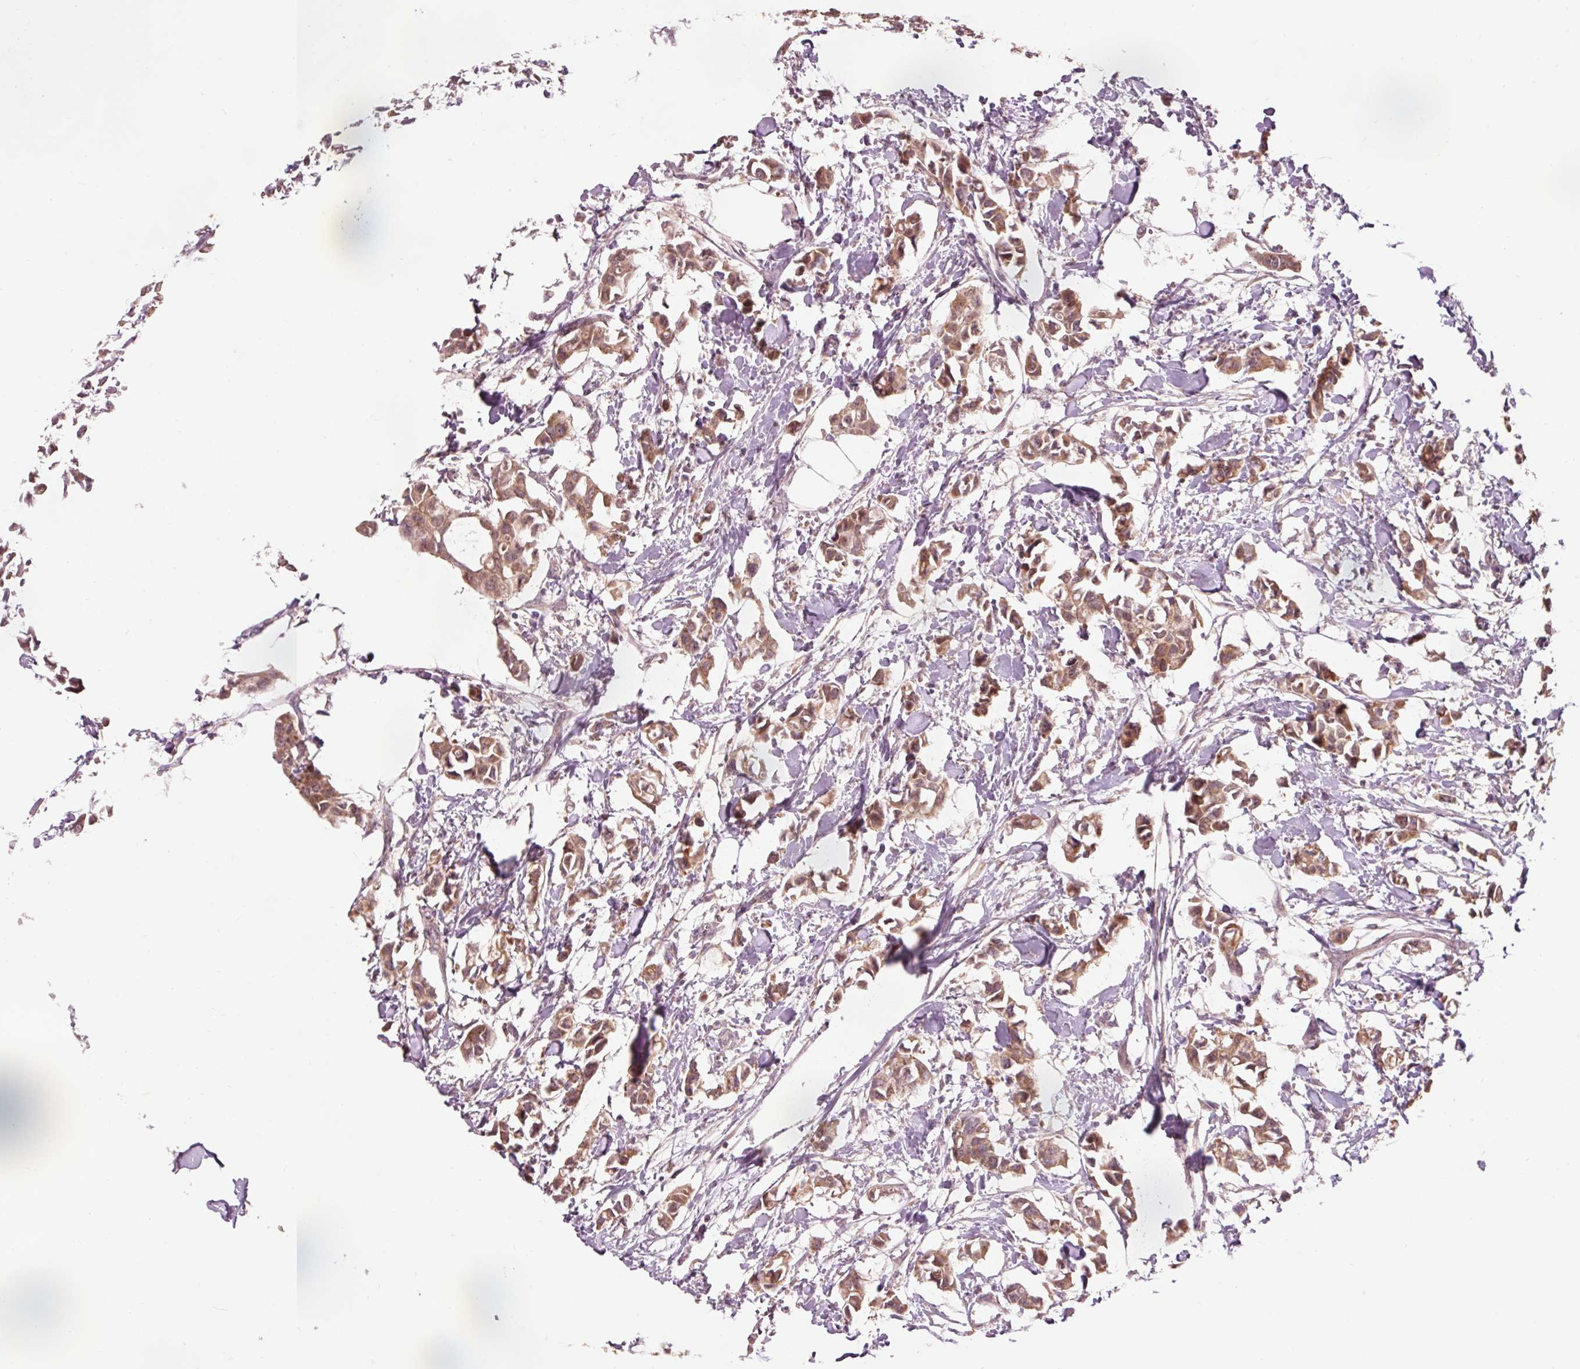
{"staining": {"intensity": "moderate", "quantity": ">75%", "location": "cytoplasmic/membranous"}, "tissue": "breast cancer", "cell_type": "Tumor cells", "image_type": "cancer", "snomed": [{"axis": "morphology", "description": "Duct carcinoma"}, {"axis": "topography", "description": "Breast"}], "caption": "Breast cancer (invasive ductal carcinoma) stained for a protein displays moderate cytoplasmic/membranous positivity in tumor cells.", "gene": "PRDX5", "patient": {"sex": "female", "age": 41}}